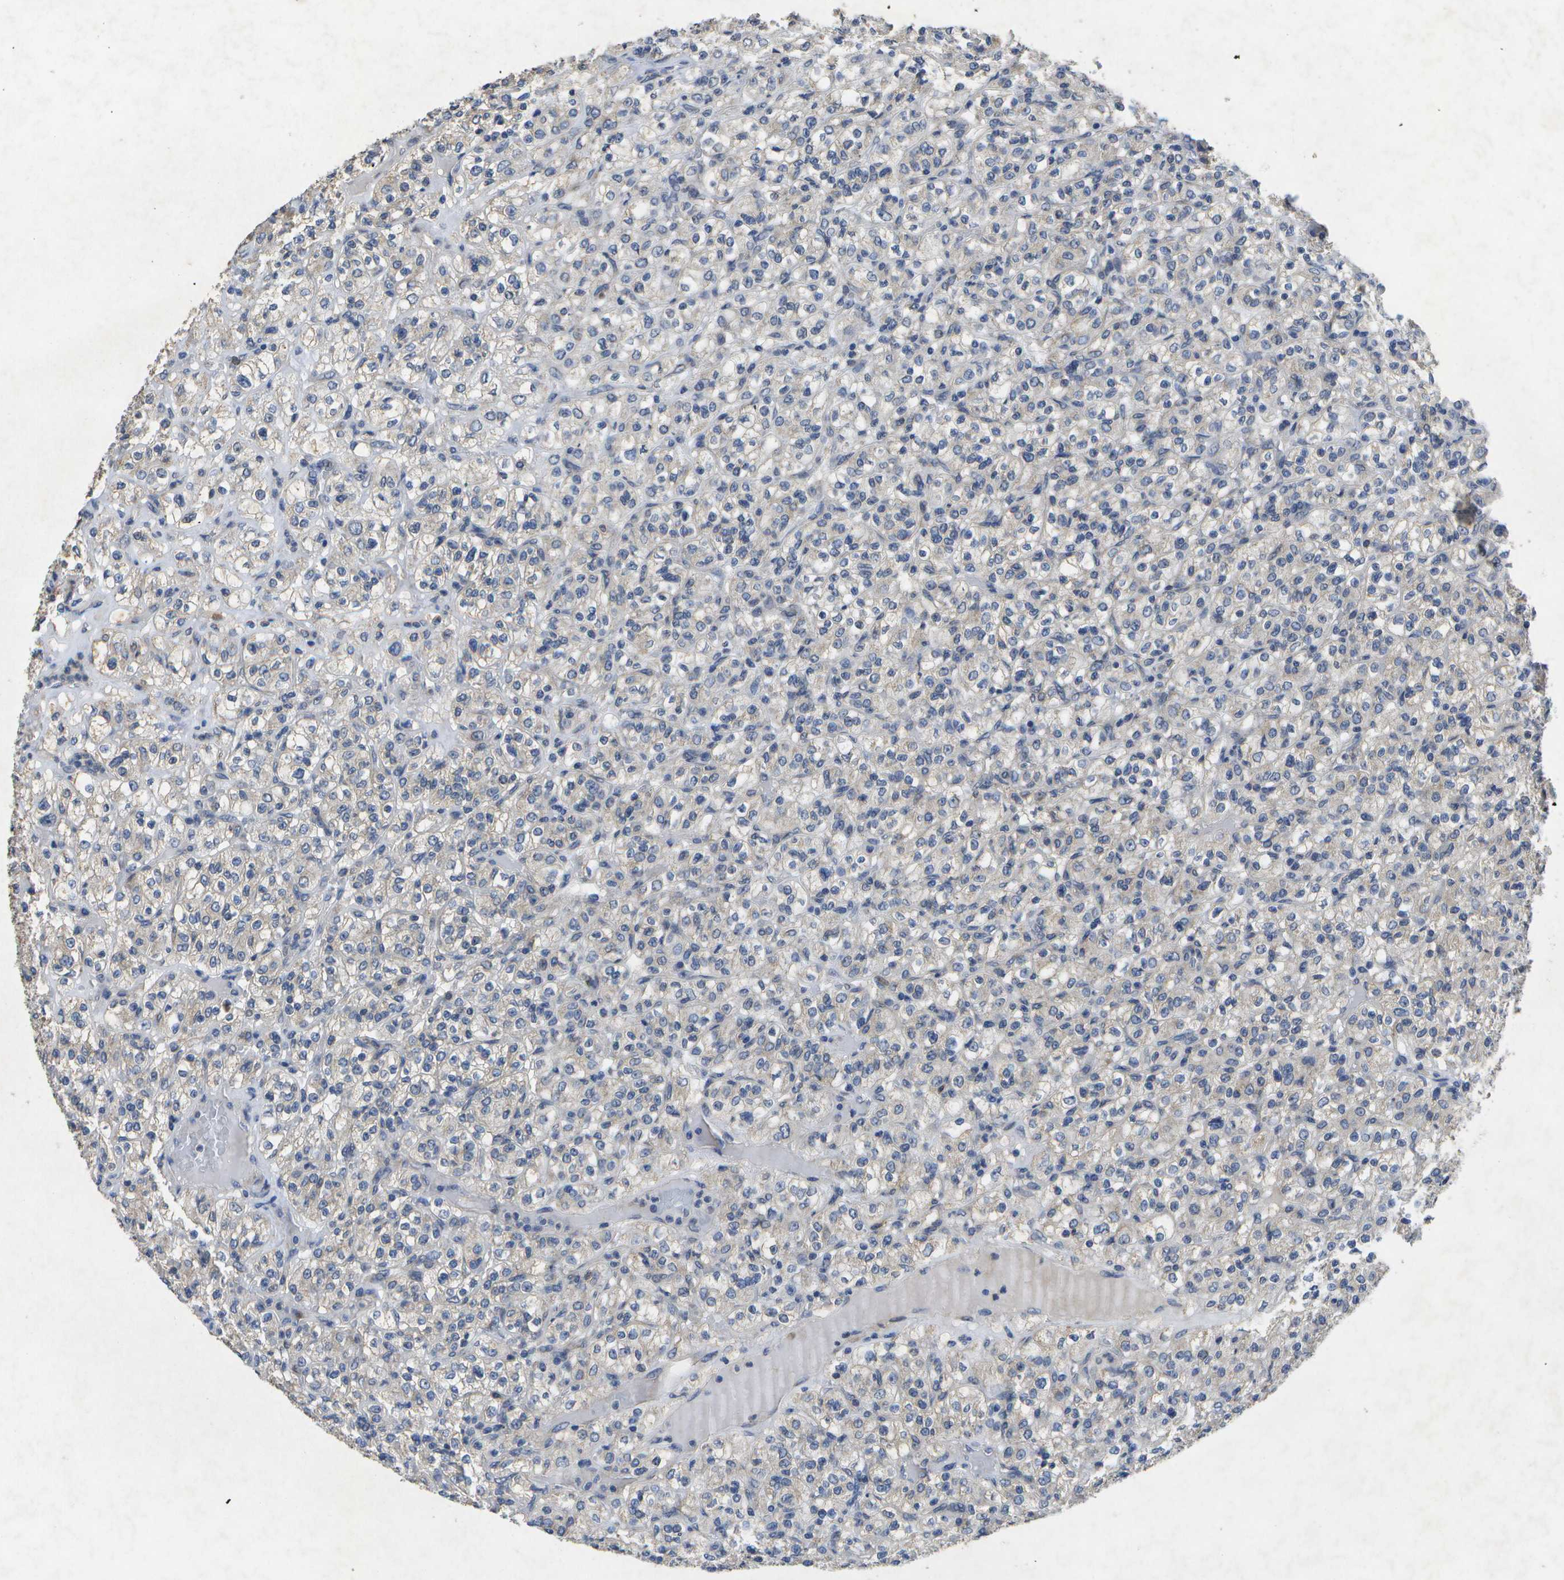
{"staining": {"intensity": "negative", "quantity": "none", "location": "none"}, "tissue": "renal cancer", "cell_type": "Tumor cells", "image_type": "cancer", "snomed": [{"axis": "morphology", "description": "Normal tissue, NOS"}, {"axis": "morphology", "description": "Adenocarcinoma, NOS"}, {"axis": "topography", "description": "Kidney"}], "caption": "Image shows no significant protein positivity in tumor cells of renal adenocarcinoma.", "gene": "KDELR1", "patient": {"sex": "female", "age": 72}}